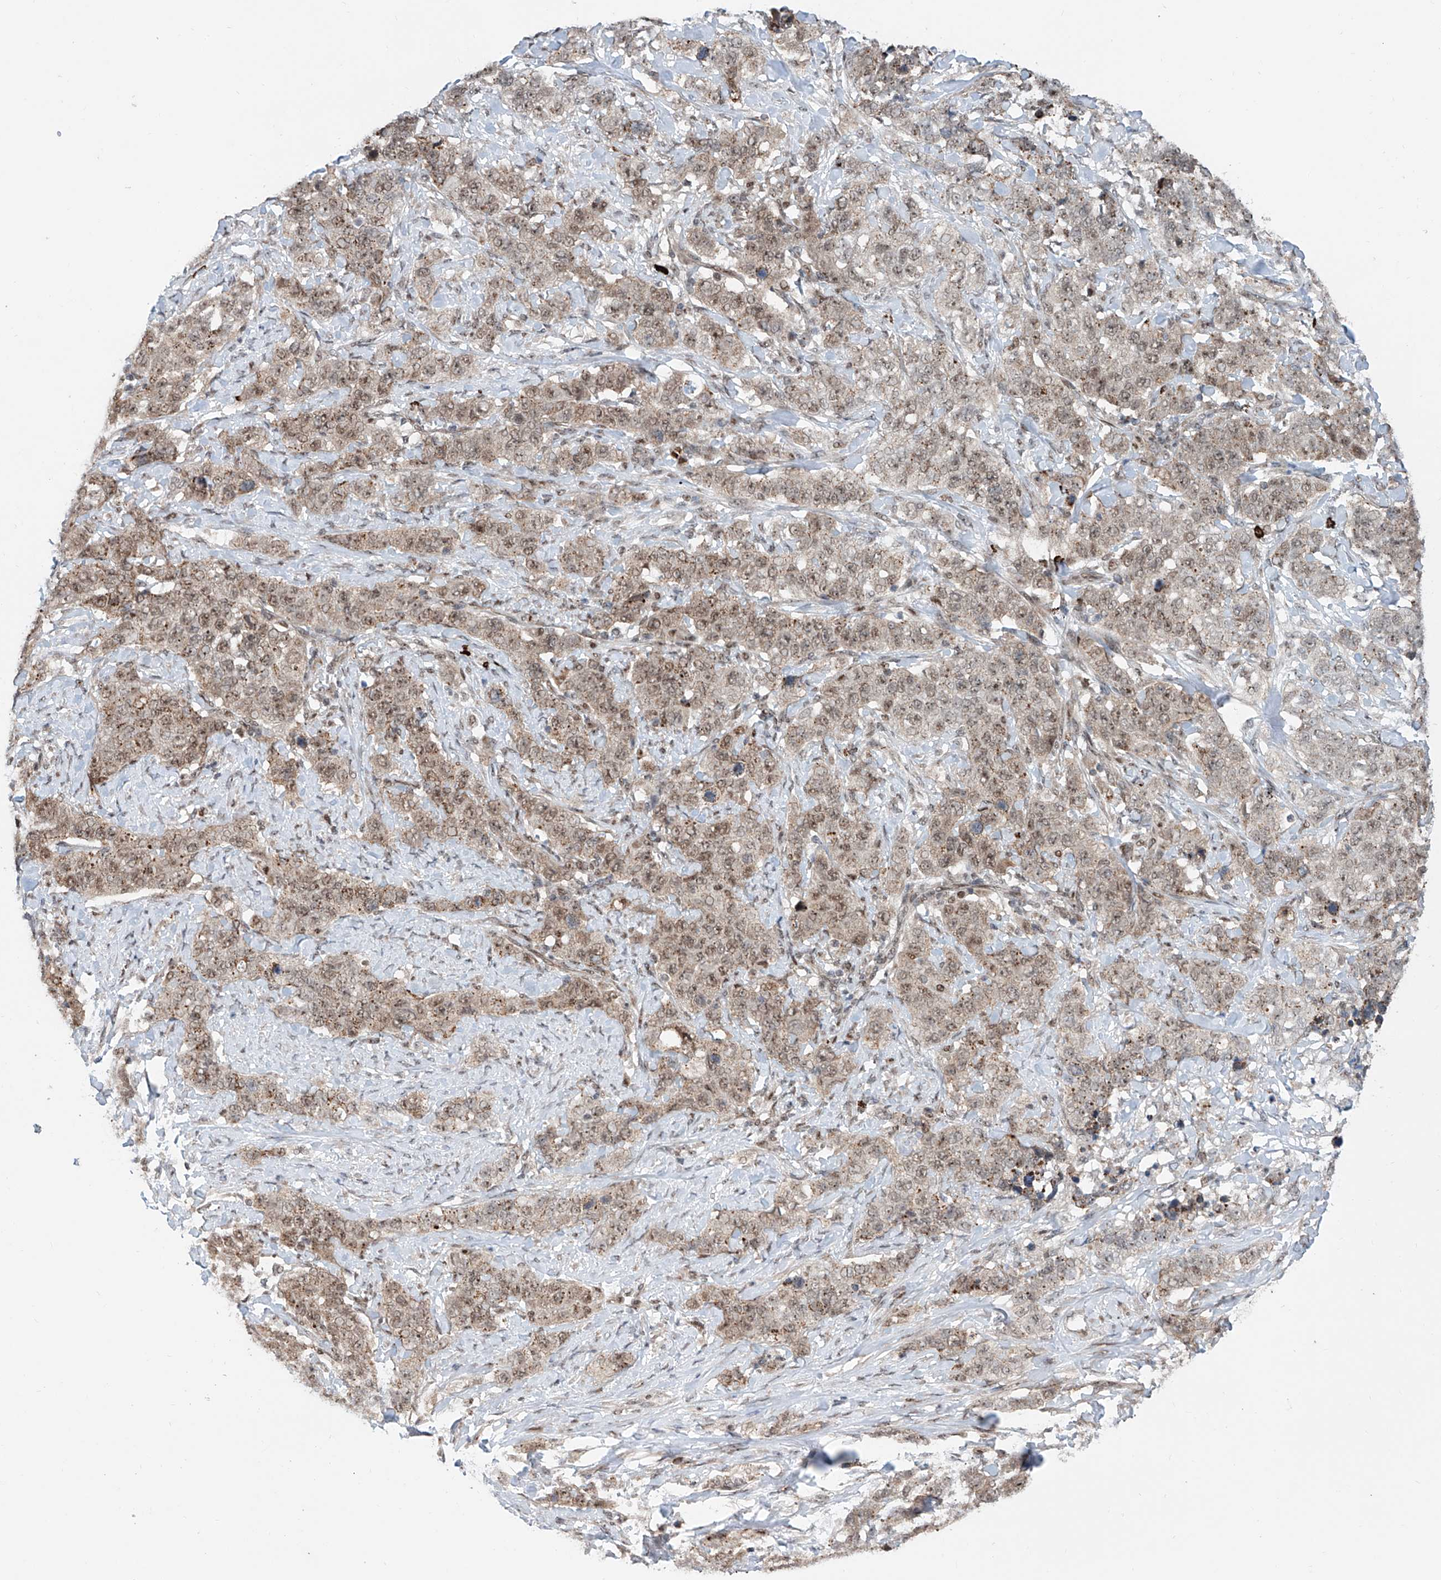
{"staining": {"intensity": "moderate", "quantity": ">75%", "location": "cytoplasmic/membranous,nuclear"}, "tissue": "stomach cancer", "cell_type": "Tumor cells", "image_type": "cancer", "snomed": [{"axis": "morphology", "description": "Adenocarcinoma, NOS"}, {"axis": "topography", "description": "Stomach"}], "caption": "IHC of human stomach cancer reveals medium levels of moderate cytoplasmic/membranous and nuclear expression in approximately >75% of tumor cells. (Brightfield microscopy of DAB IHC at high magnification).", "gene": "SDE2", "patient": {"sex": "male", "age": 48}}